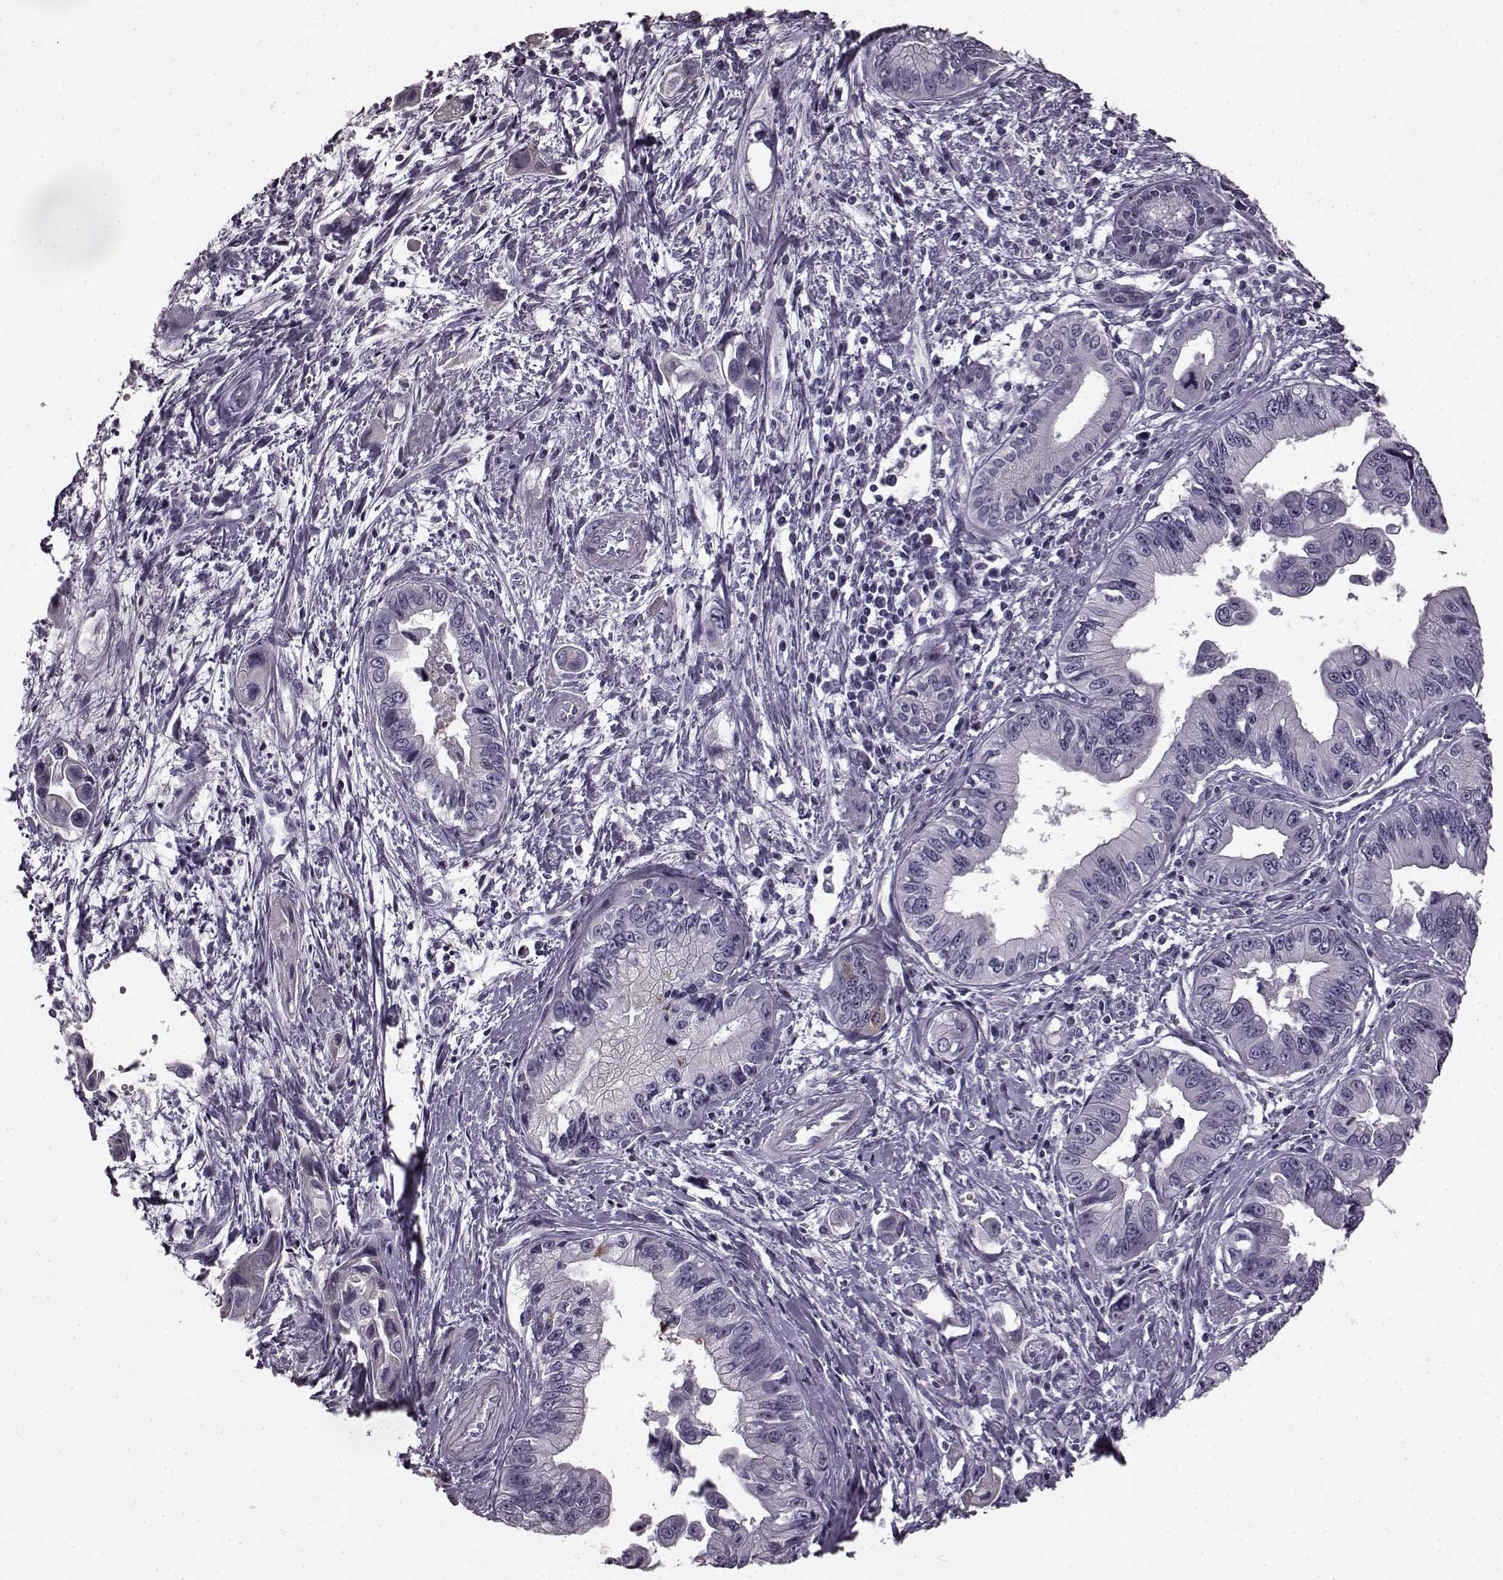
{"staining": {"intensity": "negative", "quantity": "none", "location": "none"}, "tissue": "pancreatic cancer", "cell_type": "Tumor cells", "image_type": "cancer", "snomed": [{"axis": "morphology", "description": "Adenocarcinoma, NOS"}, {"axis": "topography", "description": "Pancreas"}], "caption": "Image shows no significant protein expression in tumor cells of pancreatic cancer.", "gene": "ODAD4", "patient": {"sex": "male", "age": 60}}